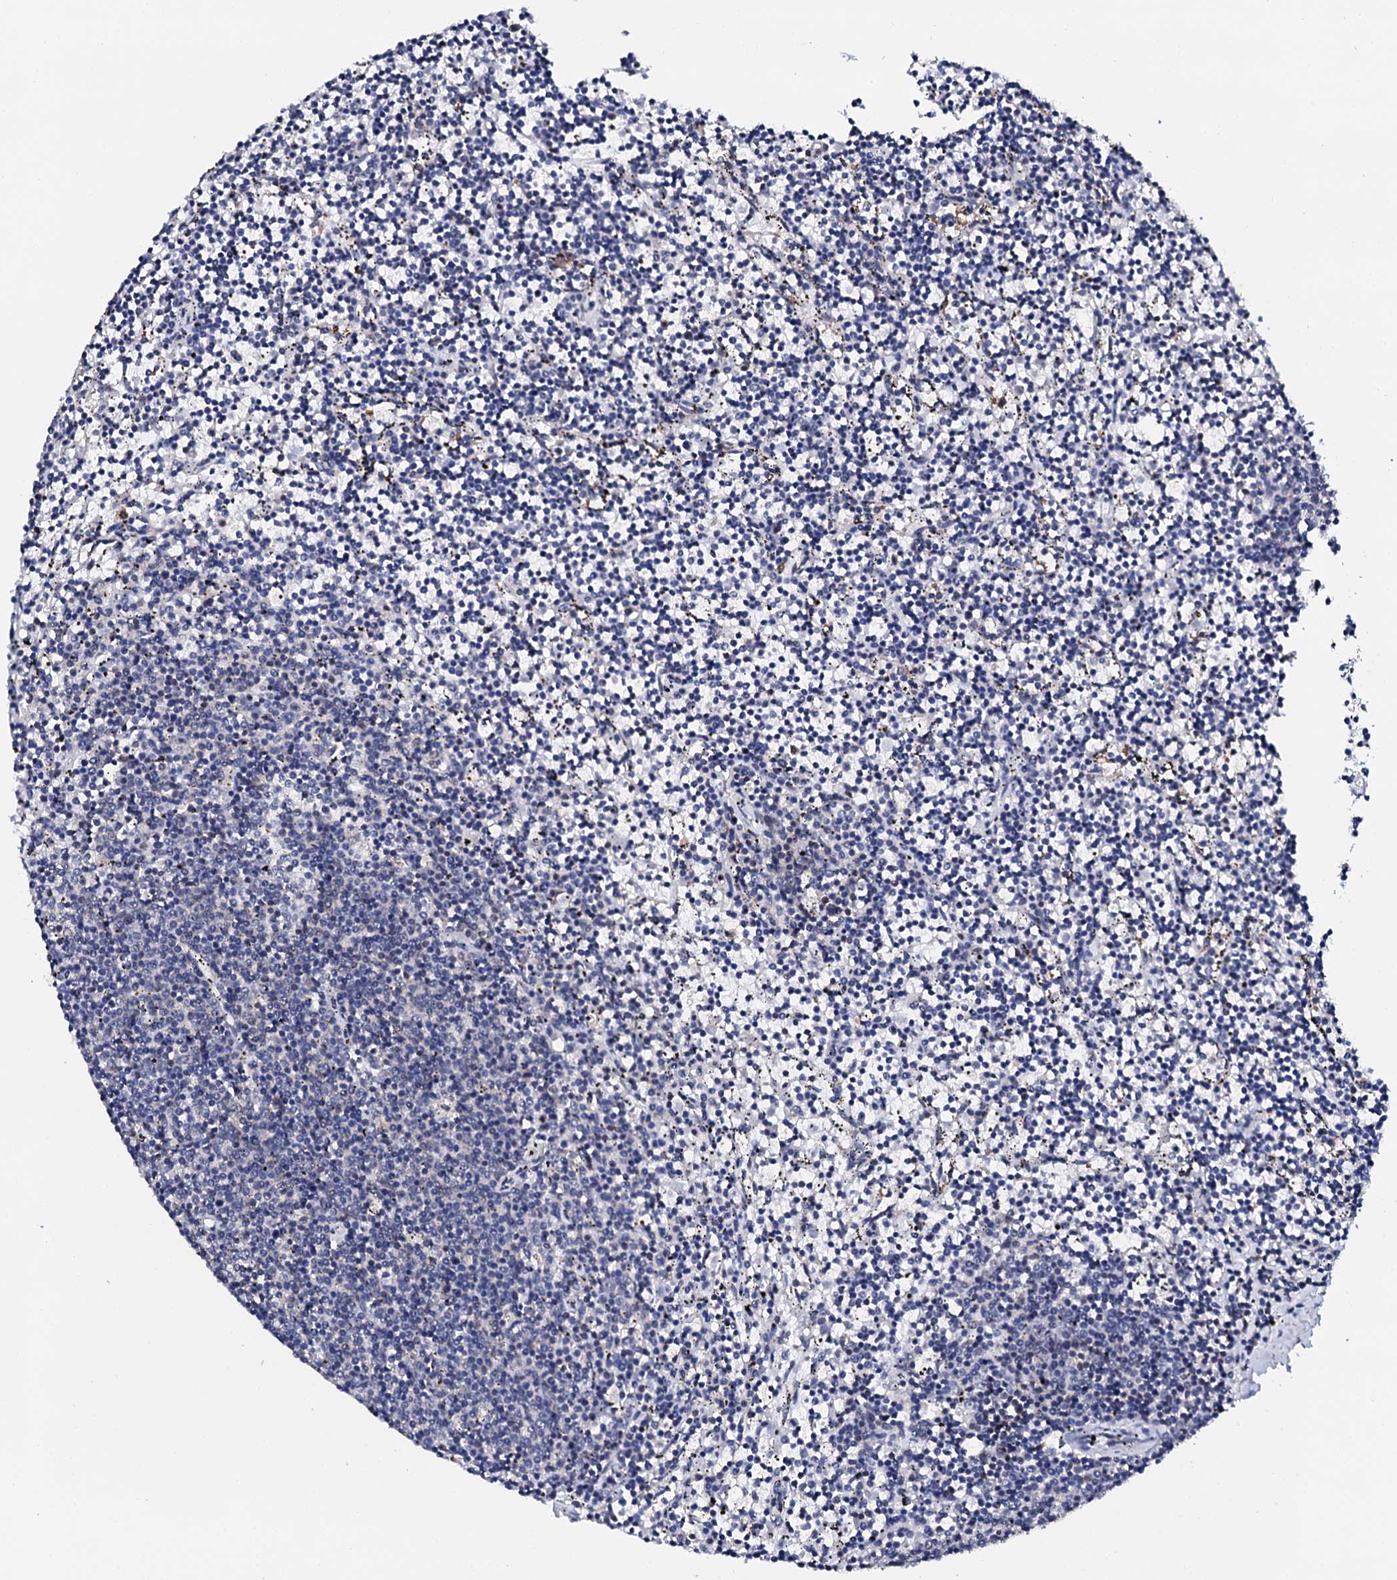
{"staining": {"intensity": "negative", "quantity": "none", "location": "none"}, "tissue": "lymphoma", "cell_type": "Tumor cells", "image_type": "cancer", "snomed": [{"axis": "morphology", "description": "Malignant lymphoma, non-Hodgkin's type, Low grade"}, {"axis": "topography", "description": "Spleen"}], "caption": "Tumor cells show no significant protein positivity in low-grade malignant lymphoma, non-Hodgkin's type. (Immunohistochemistry, brightfield microscopy, high magnification).", "gene": "NUP58", "patient": {"sex": "female", "age": 50}}